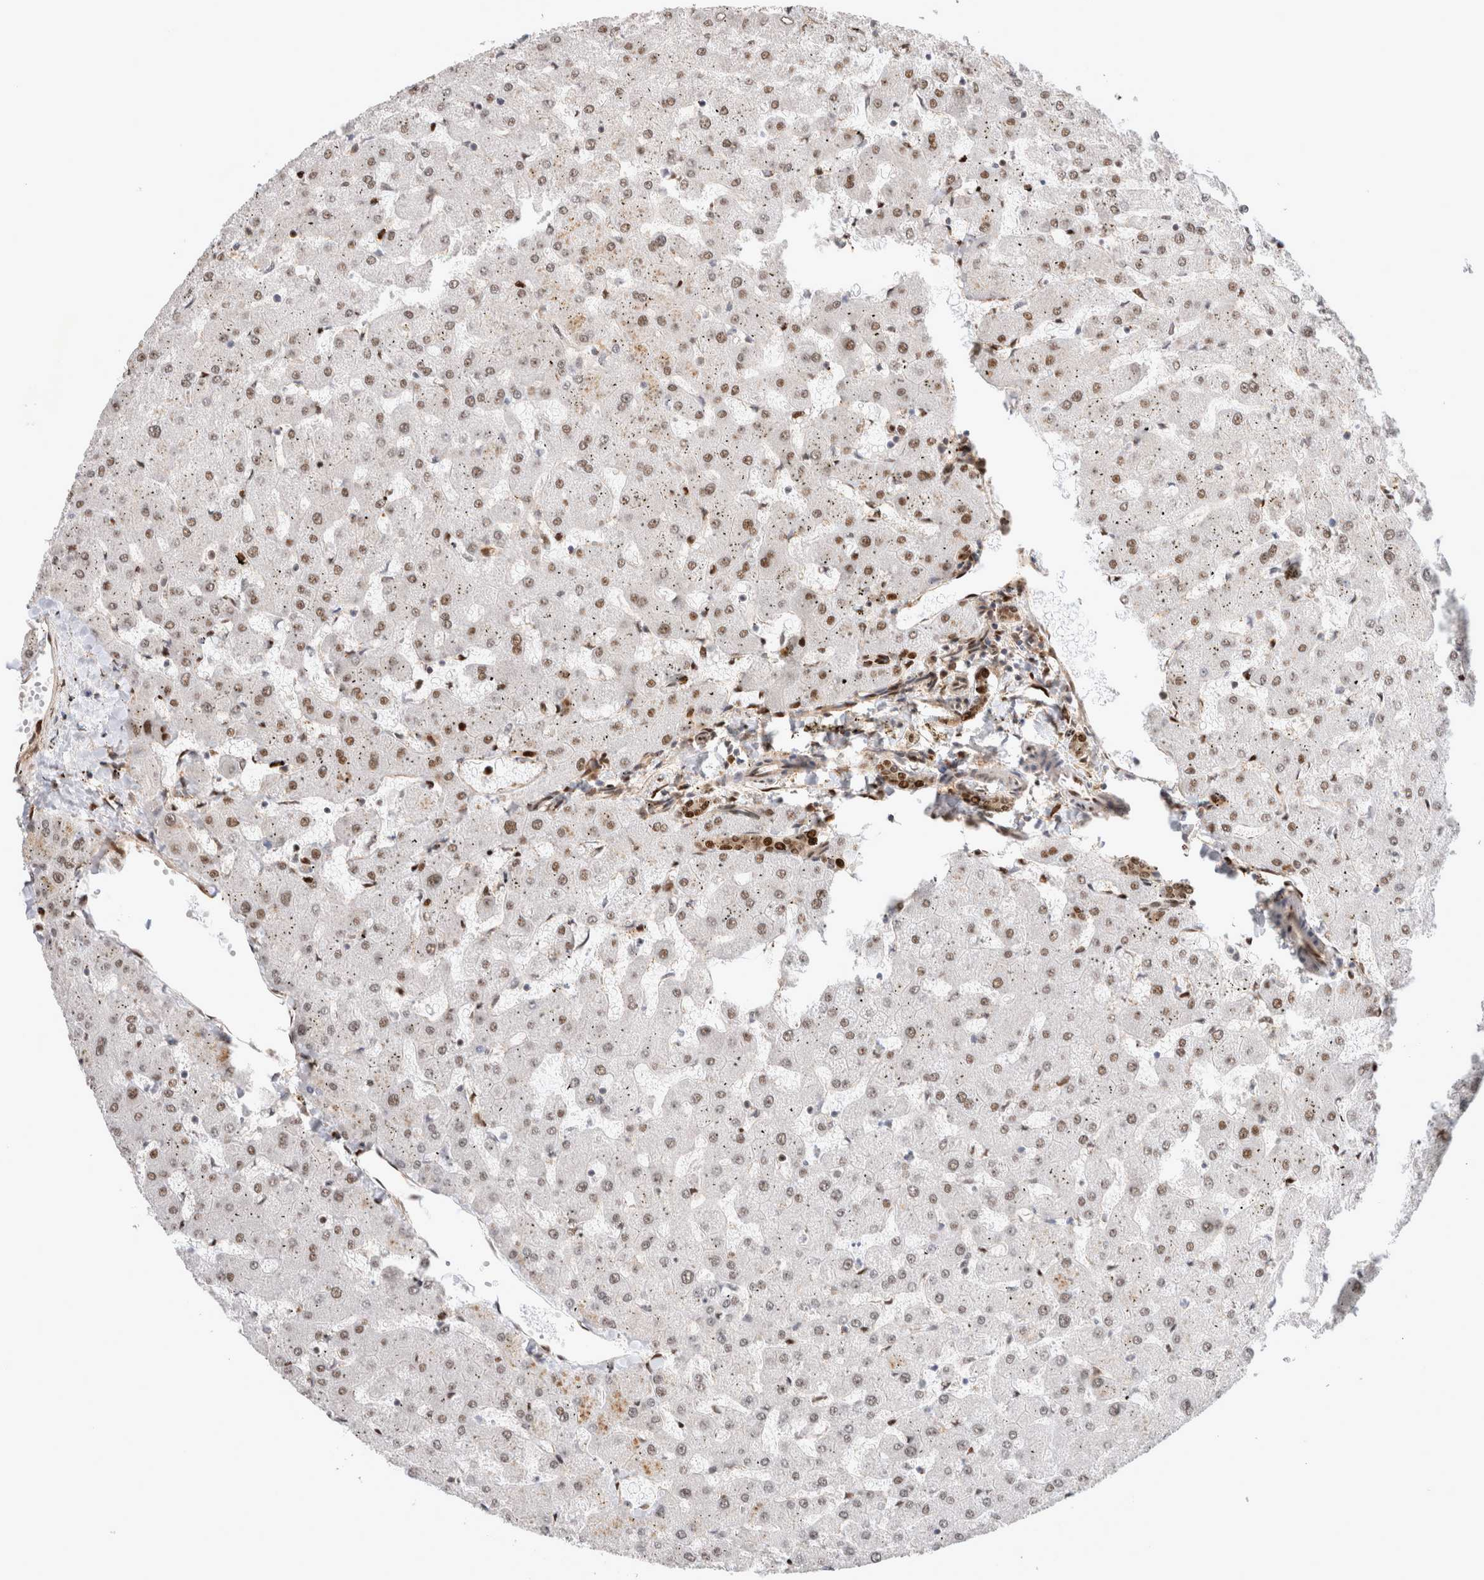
{"staining": {"intensity": "moderate", "quantity": ">75%", "location": "nuclear"}, "tissue": "liver", "cell_type": "Cholangiocytes", "image_type": "normal", "snomed": [{"axis": "morphology", "description": "Normal tissue, NOS"}, {"axis": "topography", "description": "Liver"}], "caption": "IHC (DAB (3,3'-diaminobenzidine)) staining of benign human liver shows moderate nuclear protein expression in approximately >75% of cholangiocytes. Nuclei are stained in blue.", "gene": "TCF4", "patient": {"sex": "female", "age": 63}}